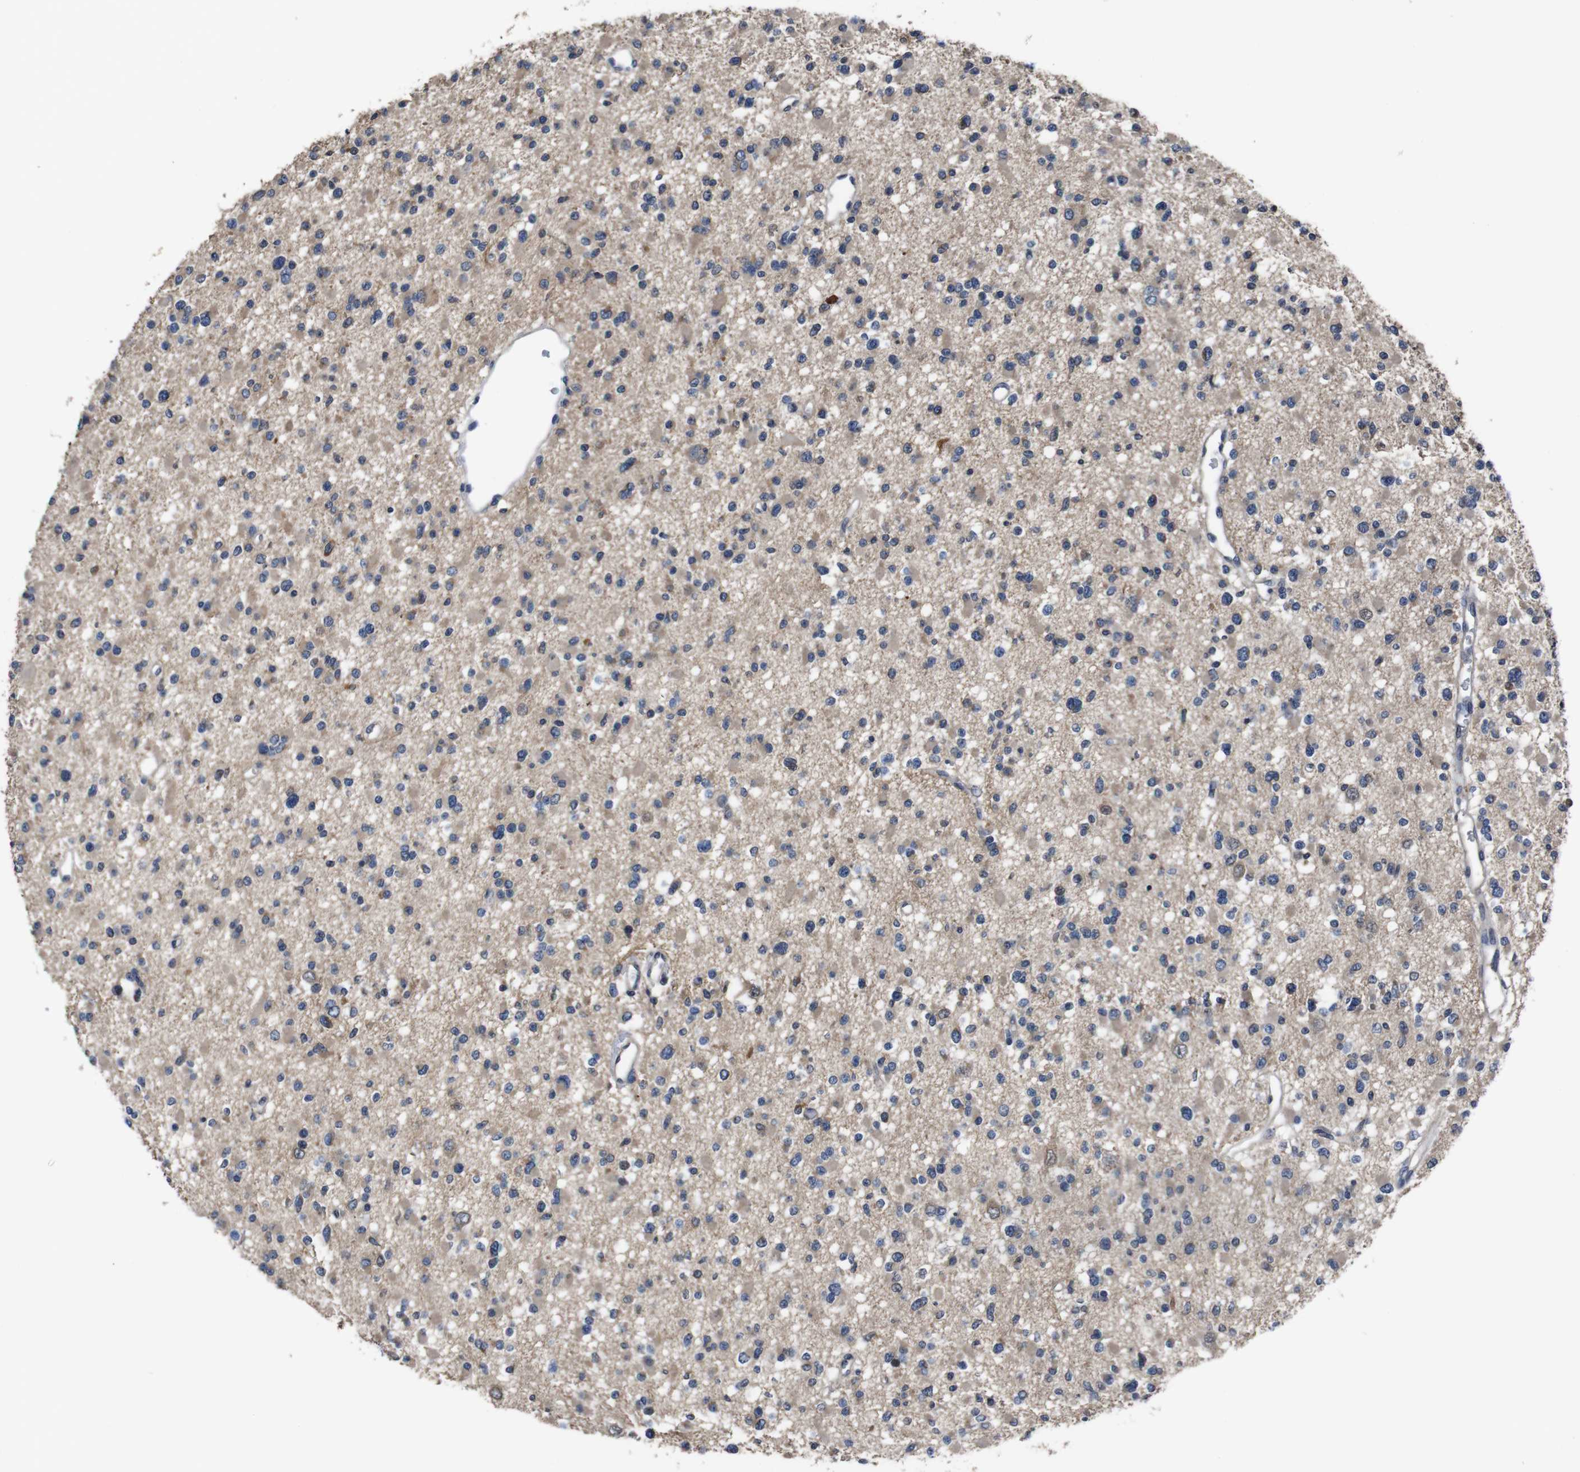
{"staining": {"intensity": "weak", "quantity": "25%-75%", "location": "cytoplasmic/membranous"}, "tissue": "glioma", "cell_type": "Tumor cells", "image_type": "cancer", "snomed": [{"axis": "morphology", "description": "Glioma, malignant, Low grade"}, {"axis": "topography", "description": "Brain"}], "caption": "Weak cytoplasmic/membranous staining is seen in approximately 25%-75% of tumor cells in malignant low-grade glioma. The staining is performed using DAB brown chromogen to label protein expression. The nuclei are counter-stained blue using hematoxylin.", "gene": "GLIPR1", "patient": {"sex": "female", "age": 22}}